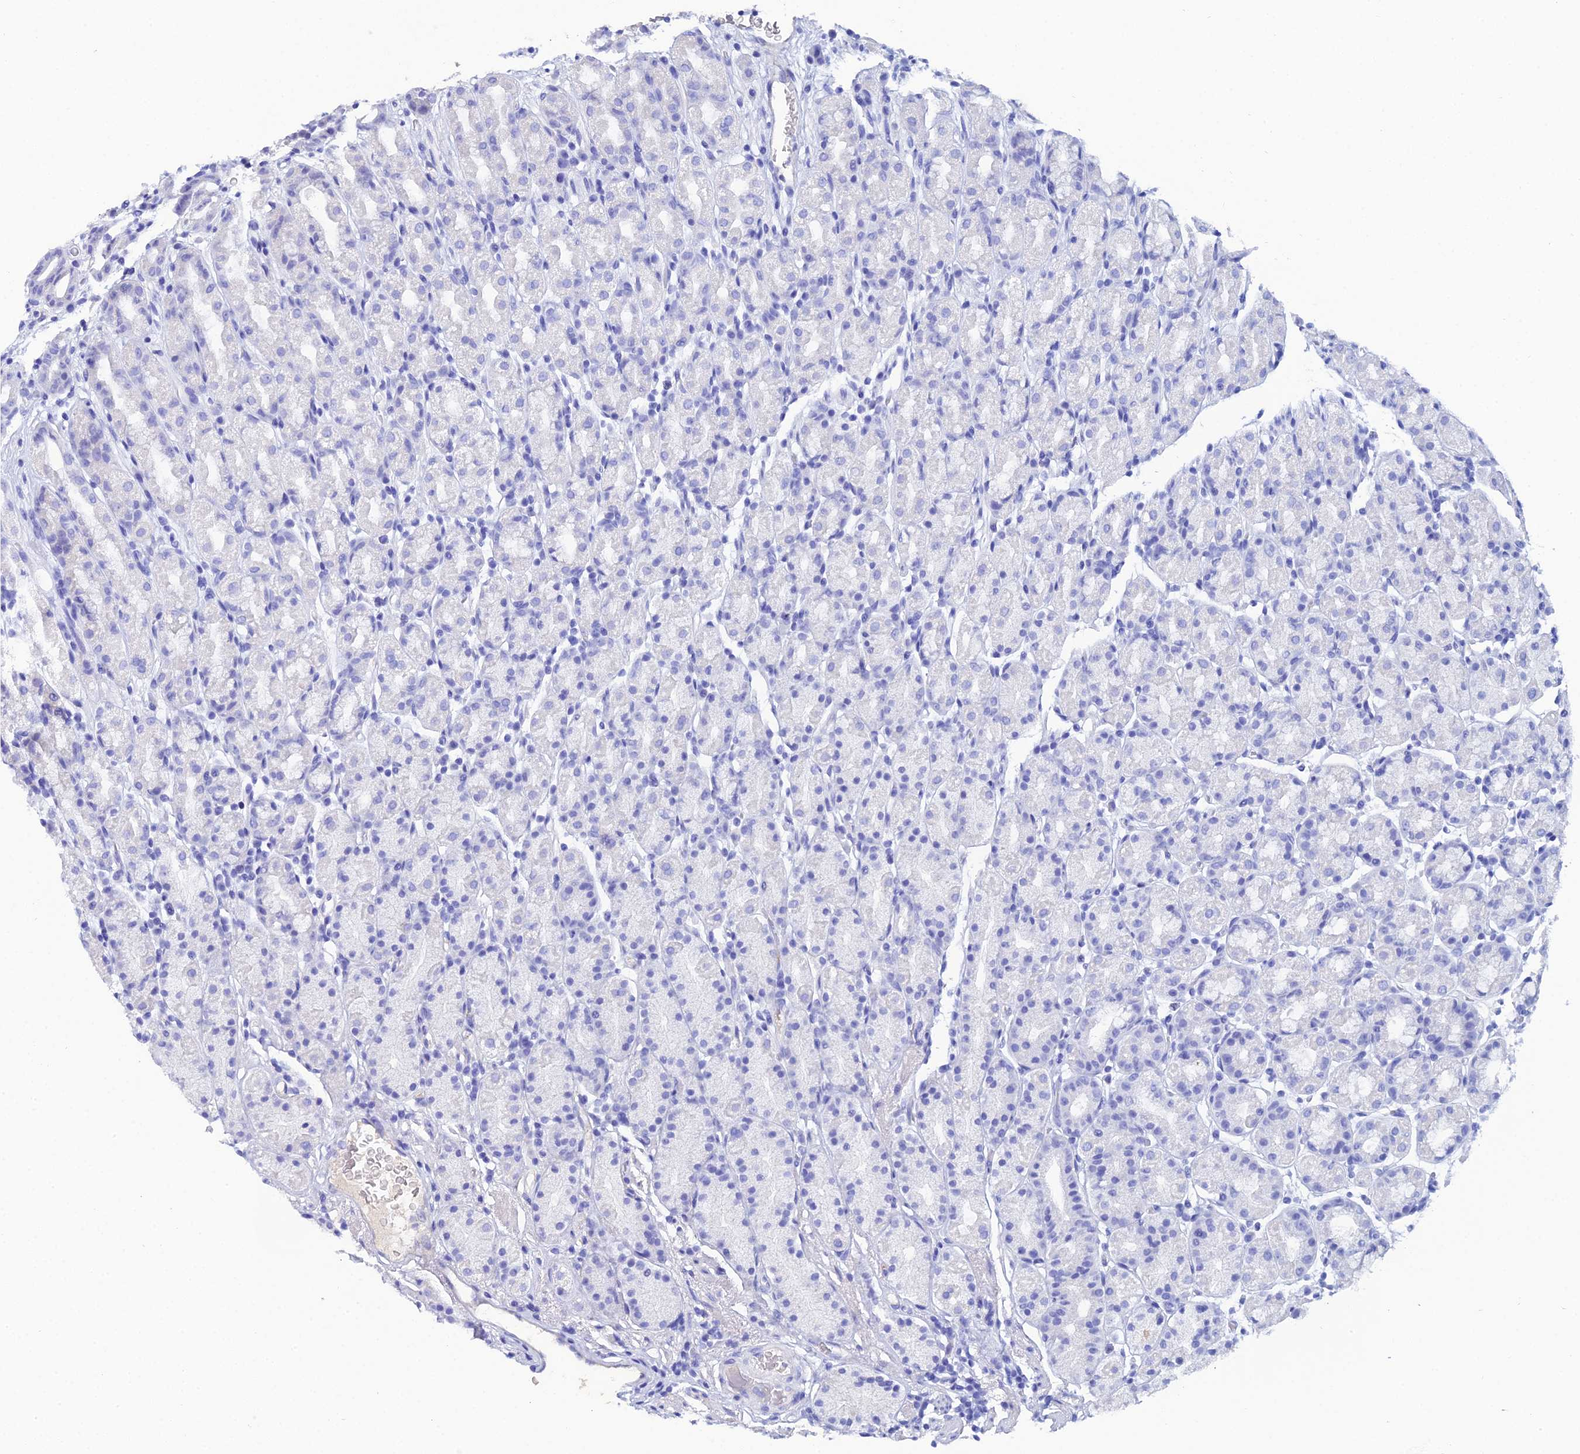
{"staining": {"intensity": "negative", "quantity": "none", "location": "none"}, "tissue": "stomach", "cell_type": "Glandular cells", "image_type": "normal", "snomed": [{"axis": "morphology", "description": "Normal tissue, NOS"}, {"axis": "topography", "description": "Stomach, upper"}, {"axis": "topography", "description": "Stomach, lower"}, {"axis": "topography", "description": "Small intestine"}], "caption": "High power microscopy image of an IHC histopathology image of normal stomach, revealing no significant expression in glandular cells.", "gene": "CELA3A", "patient": {"sex": "male", "age": 68}}